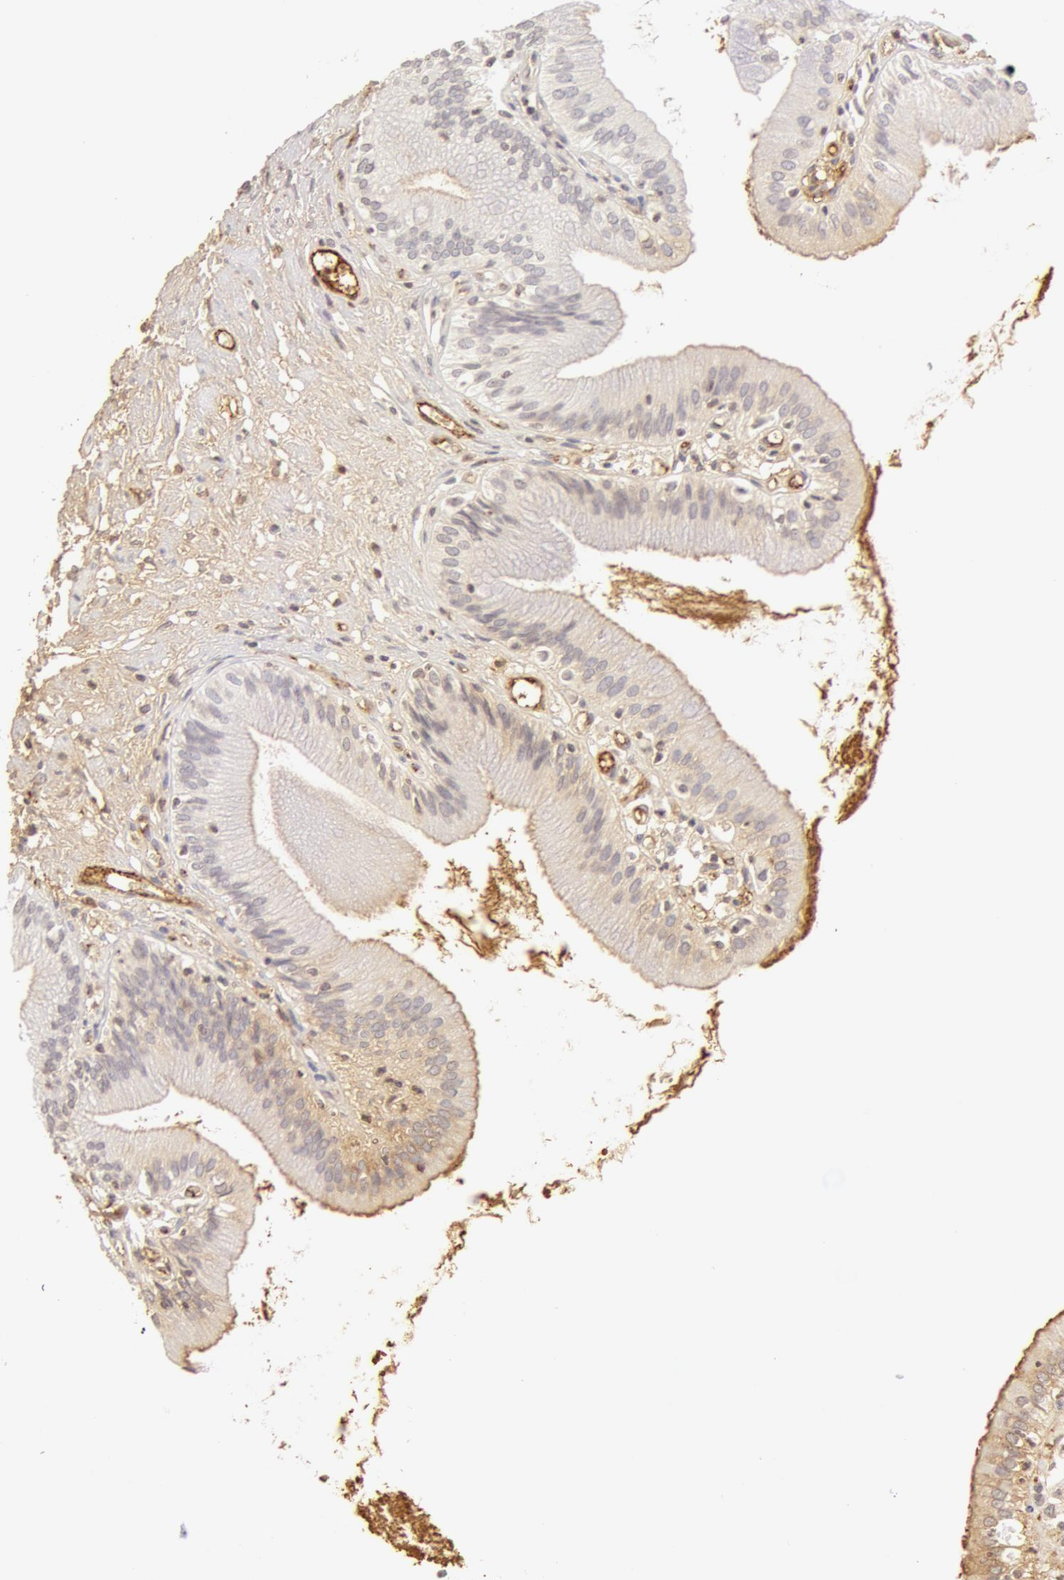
{"staining": {"intensity": "negative", "quantity": "none", "location": "none"}, "tissue": "gallbladder", "cell_type": "Glandular cells", "image_type": "normal", "snomed": [{"axis": "morphology", "description": "Normal tissue, NOS"}, {"axis": "topography", "description": "Gallbladder"}], "caption": "The image demonstrates no significant staining in glandular cells of gallbladder.", "gene": "VWF", "patient": {"sex": "male", "age": 58}}